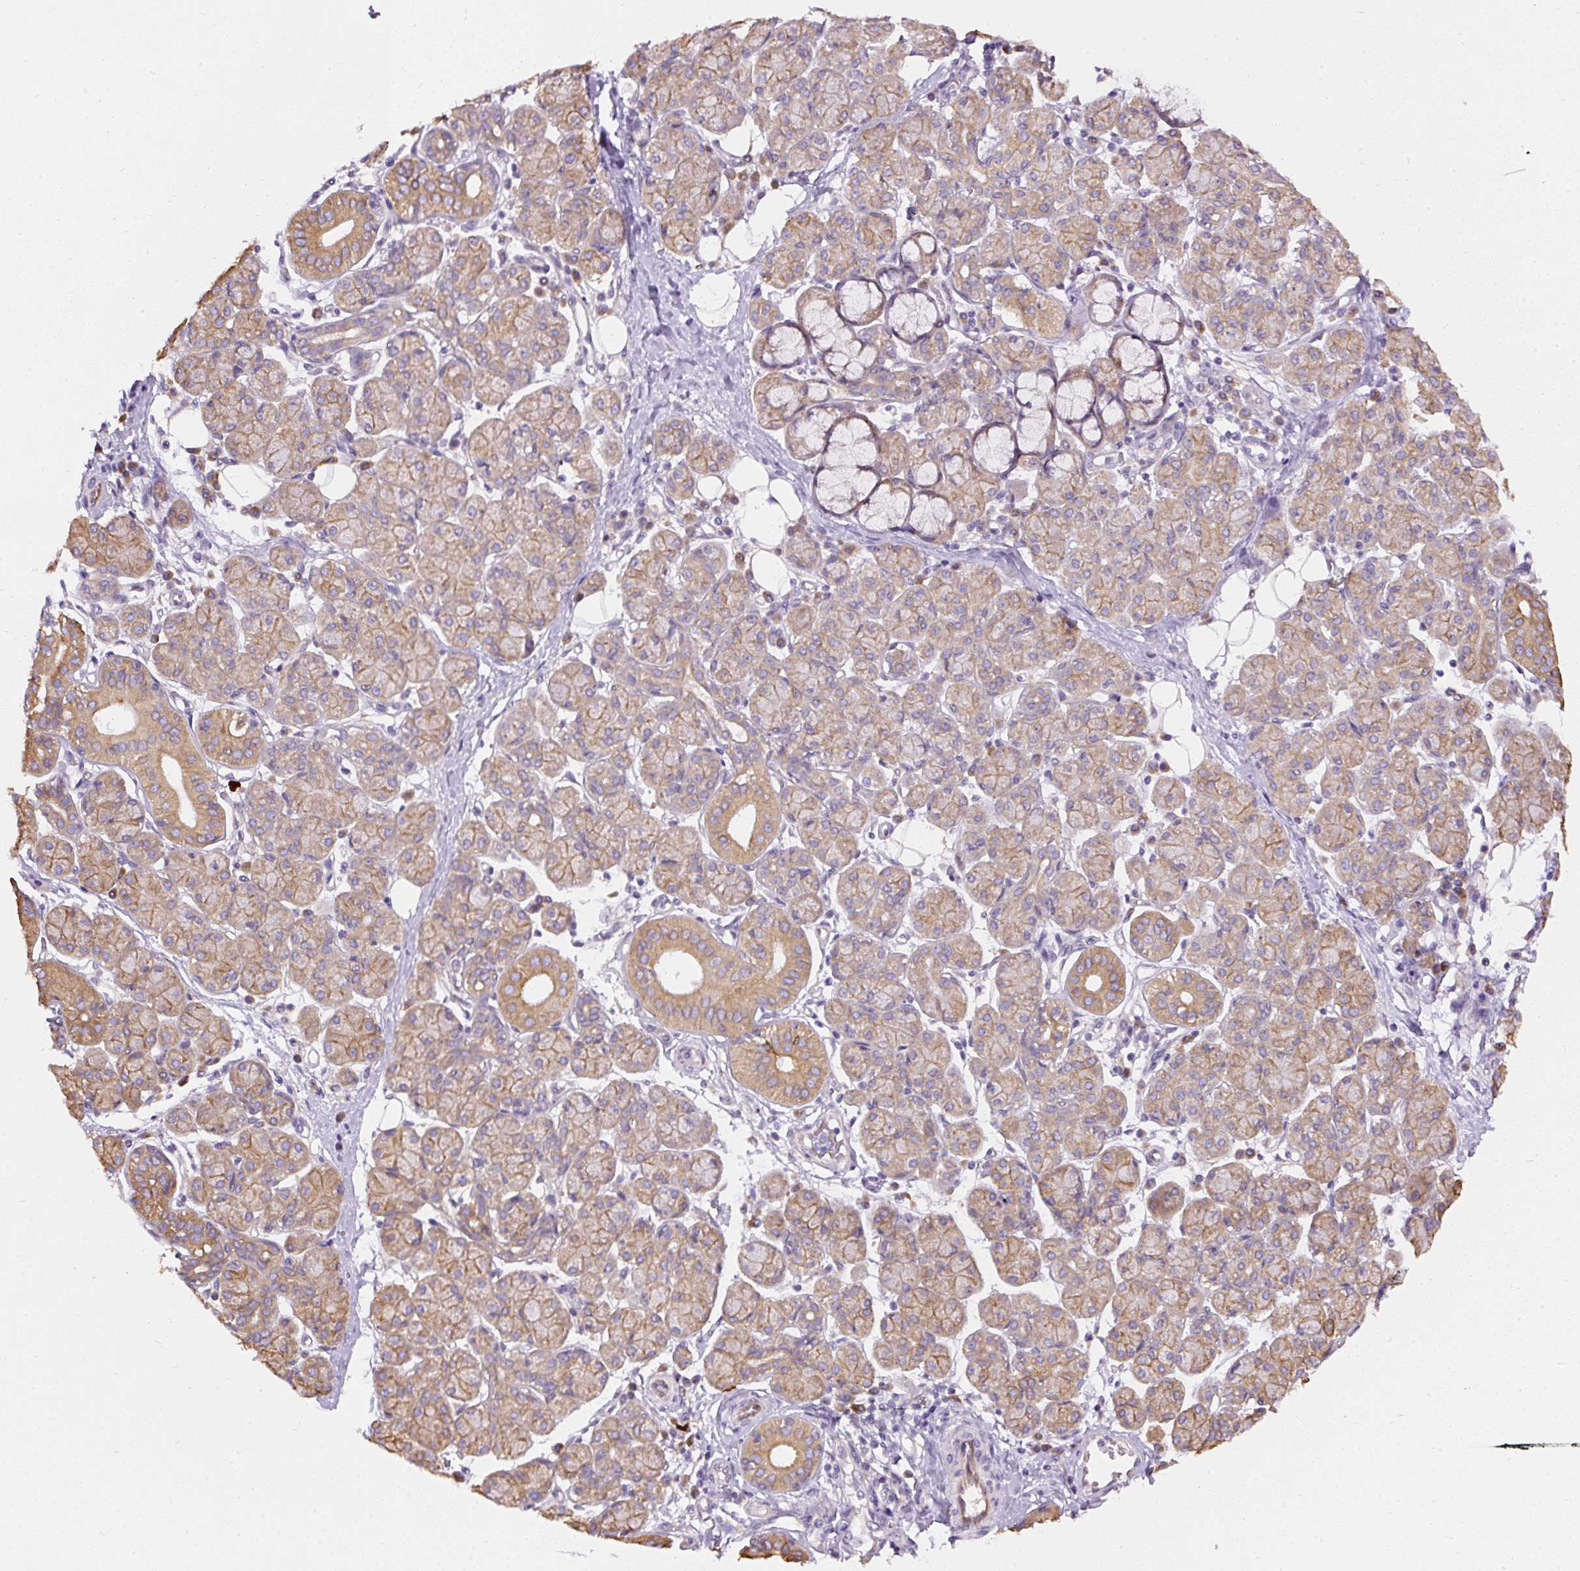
{"staining": {"intensity": "moderate", "quantity": "25%-75%", "location": "cytoplasmic/membranous"}, "tissue": "salivary gland", "cell_type": "Glandular cells", "image_type": "normal", "snomed": [{"axis": "morphology", "description": "Normal tissue, NOS"}, {"axis": "morphology", "description": "Inflammation, NOS"}, {"axis": "topography", "description": "Lymph node"}, {"axis": "topography", "description": "Salivary gland"}], "caption": "This micrograph shows immunohistochemistry (IHC) staining of unremarkable salivary gland, with medium moderate cytoplasmic/membranous staining in approximately 25%-75% of glandular cells.", "gene": "FAM149A", "patient": {"sex": "male", "age": 3}}